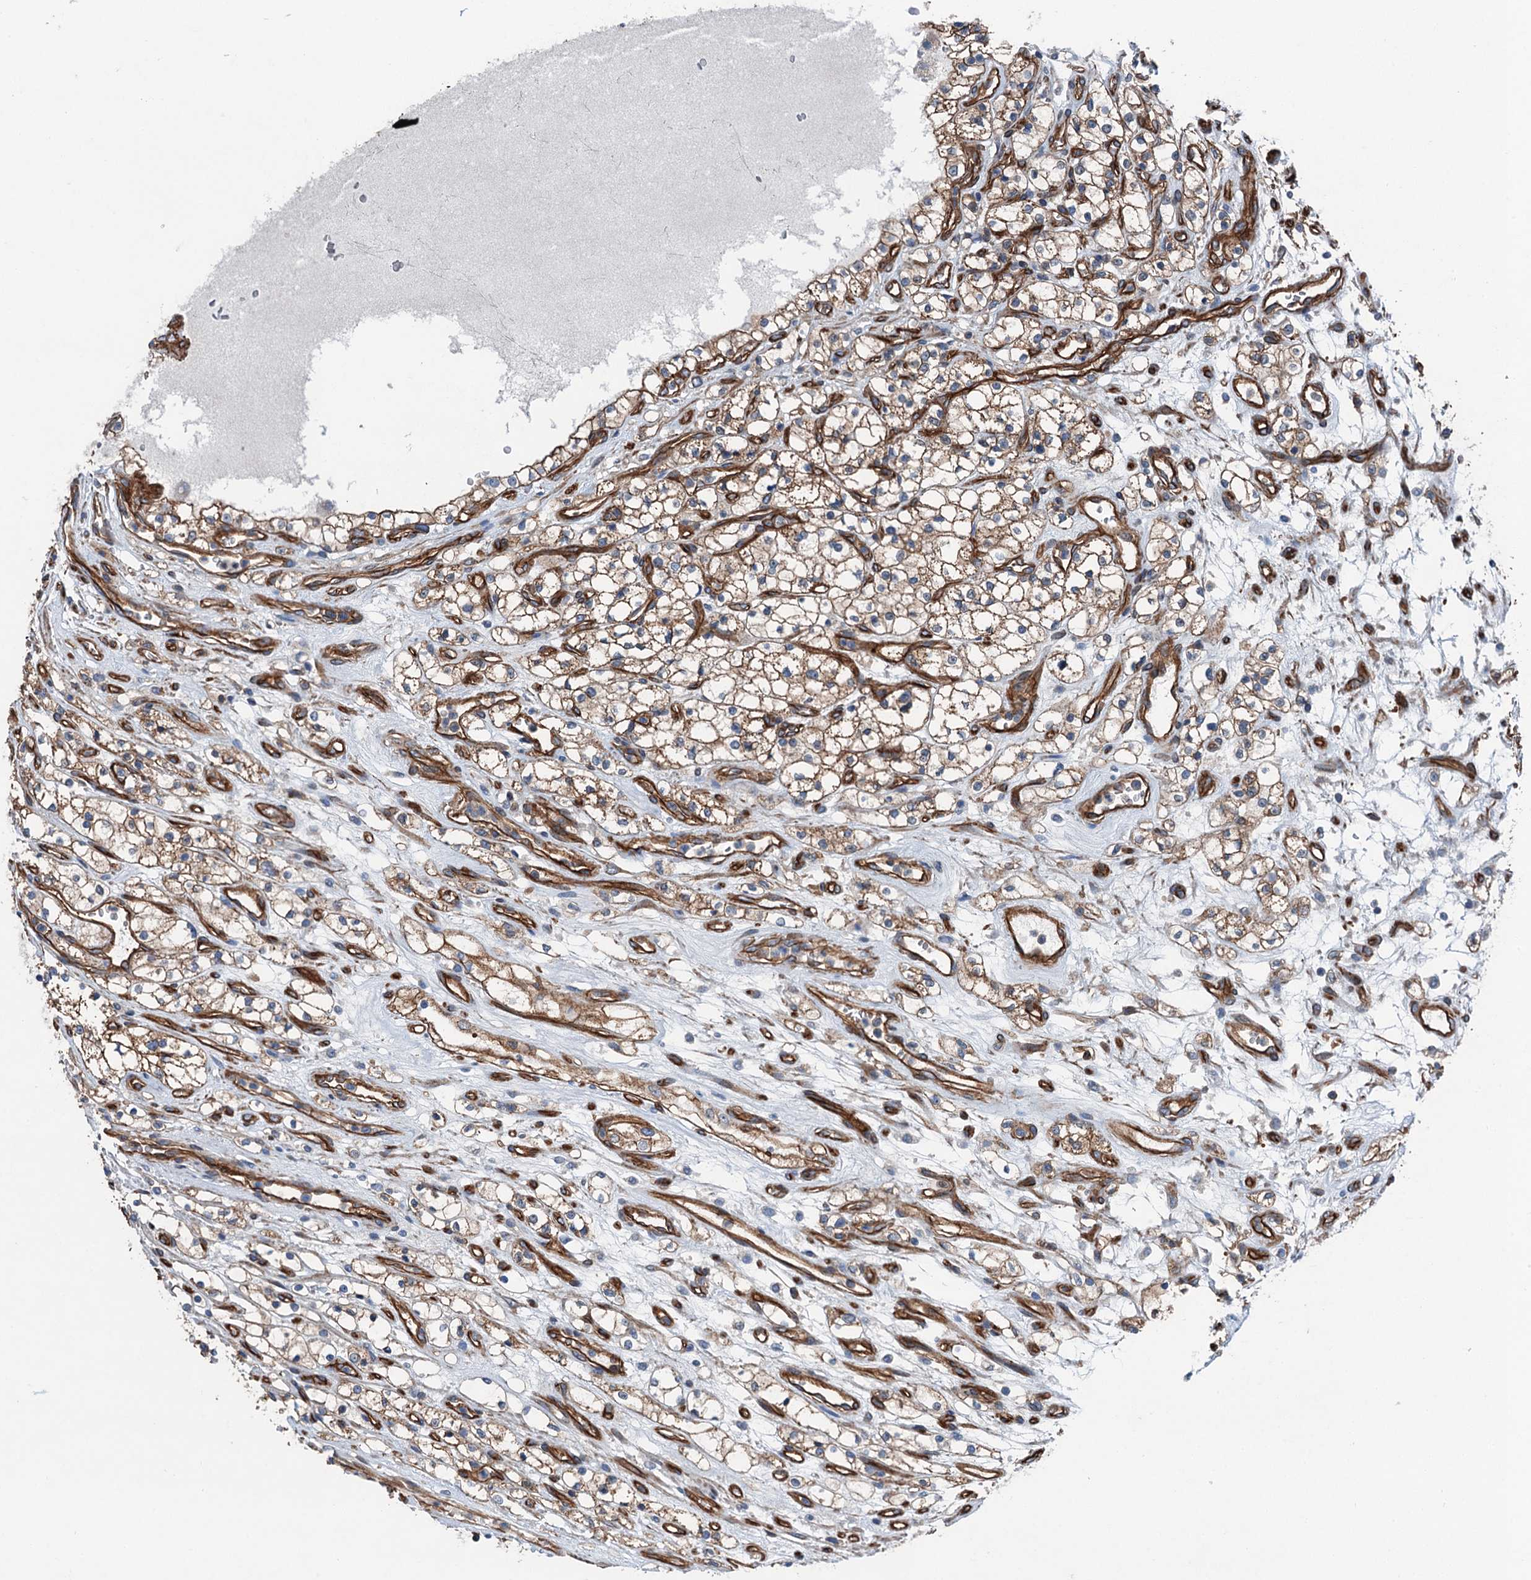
{"staining": {"intensity": "moderate", "quantity": ">75%", "location": "cytoplasmic/membranous"}, "tissue": "renal cancer", "cell_type": "Tumor cells", "image_type": "cancer", "snomed": [{"axis": "morphology", "description": "Adenocarcinoma, NOS"}, {"axis": "topography", "description": "Kidney"}], "caption": "High-magnification brightfield microscopy of adenocarcinoma (renal) stained with DAB (brown) and counterstained with hematoxylin (blue). tumor cells exhibit moderate cytoplasmic/membranous expression is appreciated in about>75% of cells.", "gene": "NMRAL1", "patient": {"sex": "female", "age": 69}}